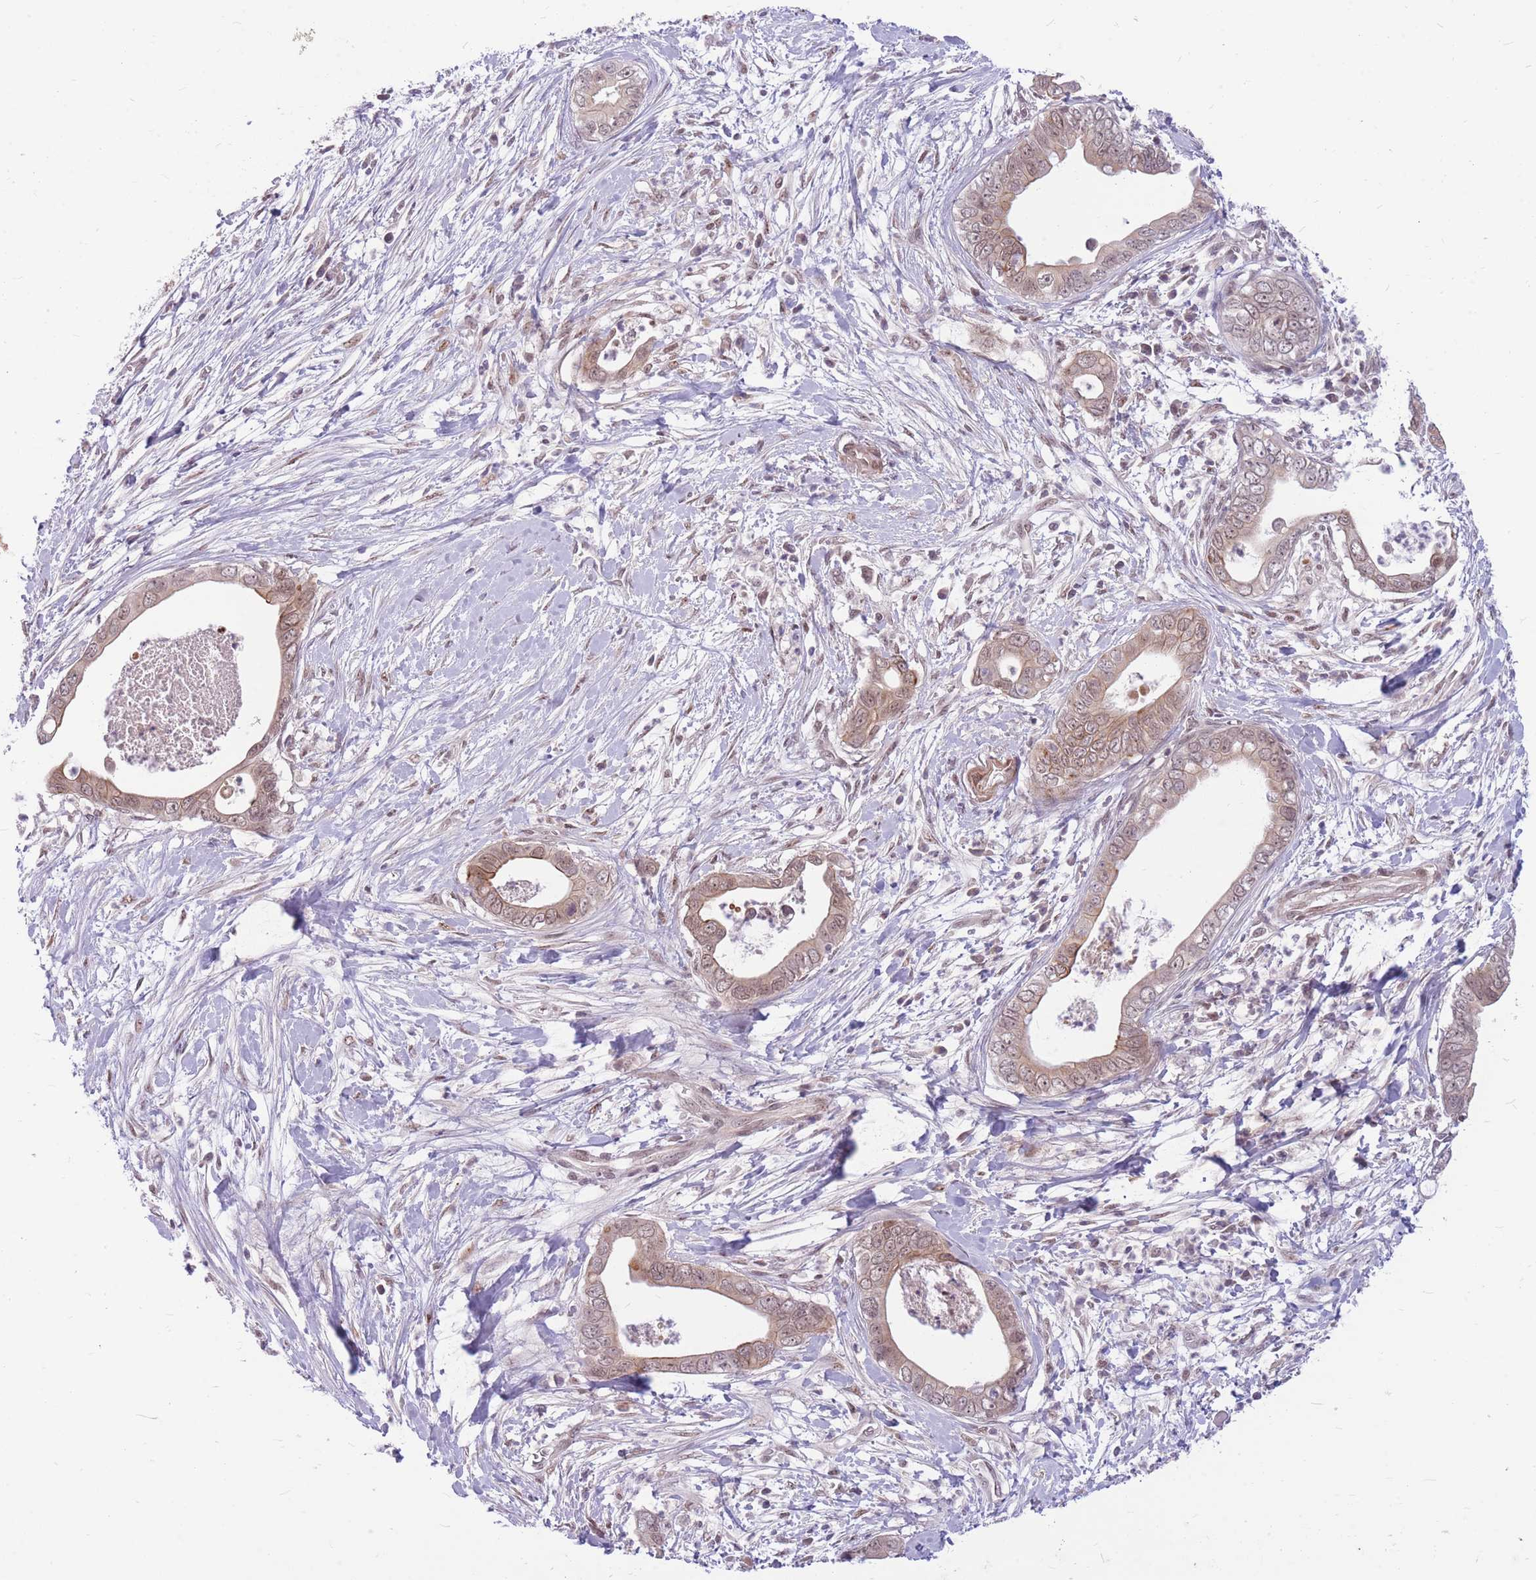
{"staining": {"intensity": "moderate", "quantity": "<25%", "location": "cytoplasmic/membranous"}, "tissue": "pancreatic cancer", "cell_type": "Tumor cells", "image_type": "cancer", "snomed": [{"axis": "morphology", "description": "Adenocarcinoma, NOS"}, {"axis": "topography", "description": "Pancreas"}], "caption": "DAB immunohistochemical staining of human pancreatic adenocarcinoma displays moderate cytoplasmic/membranous protein positivity in approximately <25% of tumor cells. (DAB (3,3'-diaminobenzidine) = brown stain, brightfield microscopy at high magnification).", "gene": "ERCC2", "patient": {"sex": "male", "age": 75}}